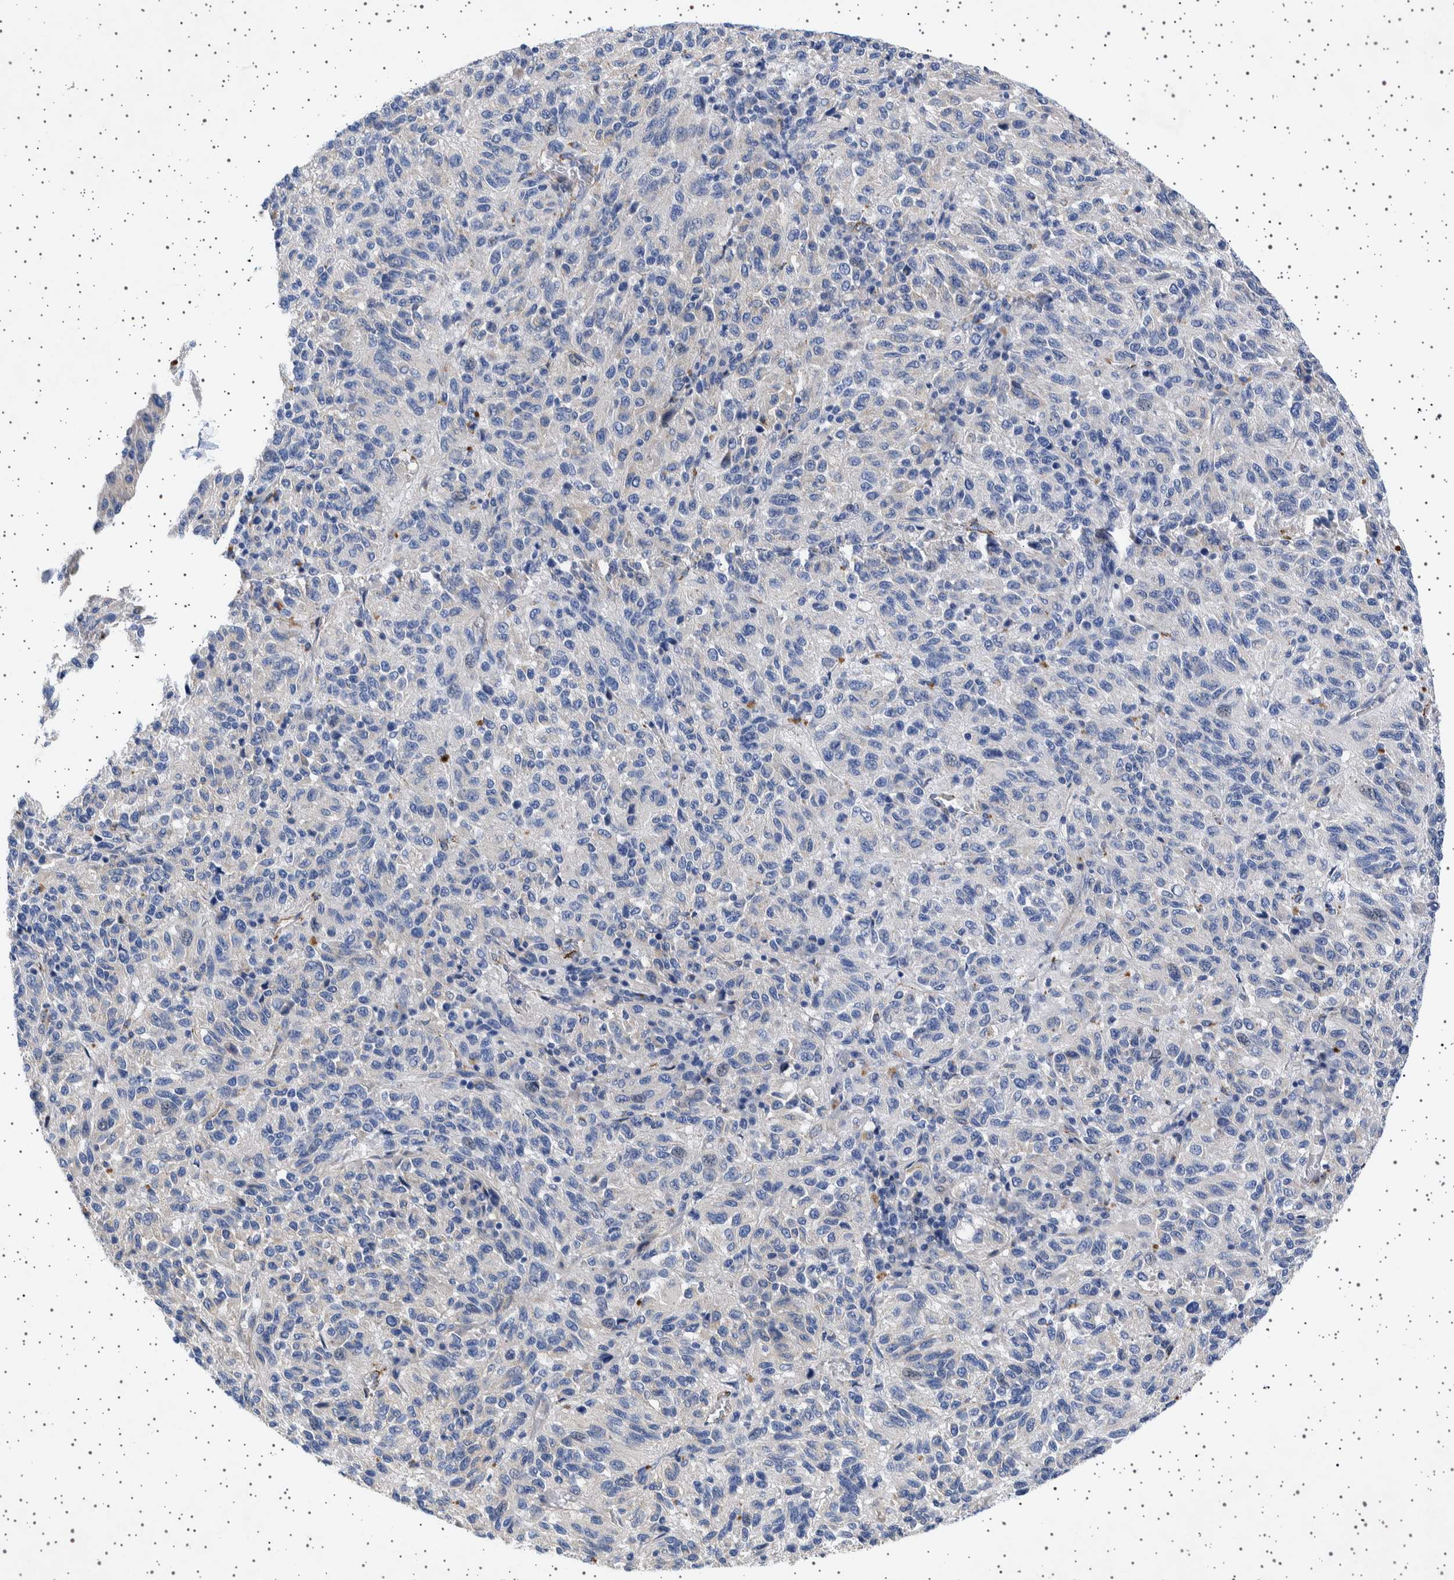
{"staining": {"intensity": "negative", "quantity": "none", "location": "none"}, "tissue": "melanoma", "cell_type": "Tumor cells", "image_type": "cancer", "snomed": [{"axis": "morphology", "description": "Malignant melanoma, Metastatic site"}, {"axis": "topography", "description": "Lung"}], "caption": "Tumor cells show no significant positivity in melanoma. (DAB IHC visualized using brightfield microscopy, high magnification).", "gene": "SEPTIN4", "patient": {"sex": "male", "age": 64}}